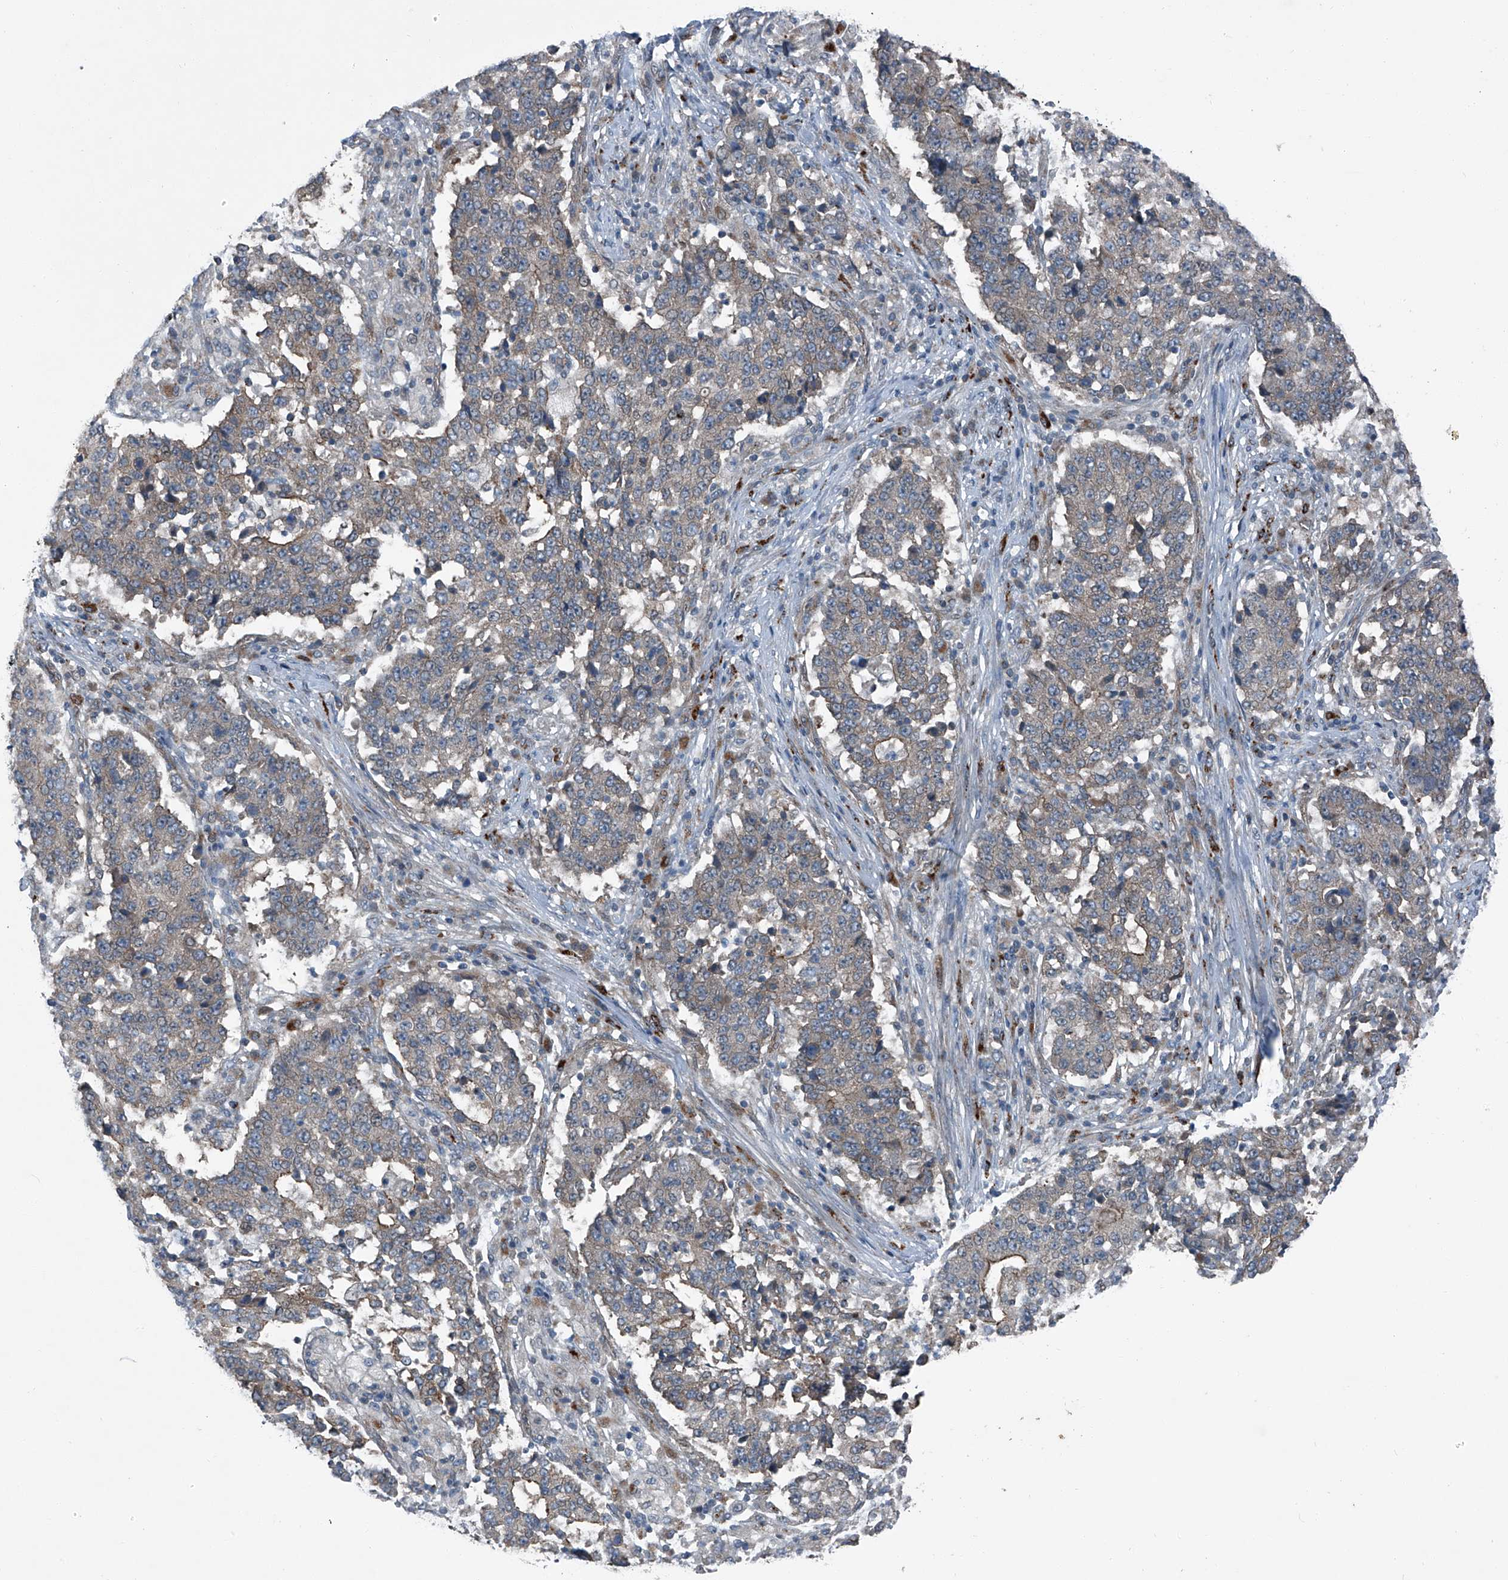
{"staining": {"intensity": "moderate", "quantity": "<25%", "location": "cytoplasmic/membranous"}, "tissue": "stomach cancer", "cell_type": "Tumor cells", "image_type": "cancer", "snomed": [{"axis": "morphology", "description": "Adenocarcinoma, NOS"}, {"axis": "topography", "description": "Stomach"}], "caption": "Immunohistochemistry image of stomach cancer (adenocarcinoma) stained for a protein (brown), which shows low levels of moderate cytoplasmic/membranous positivity in approximately <25% of tumor cells.", "gene": "SENP2", "patient": {"sex": "male", "age": 59}}